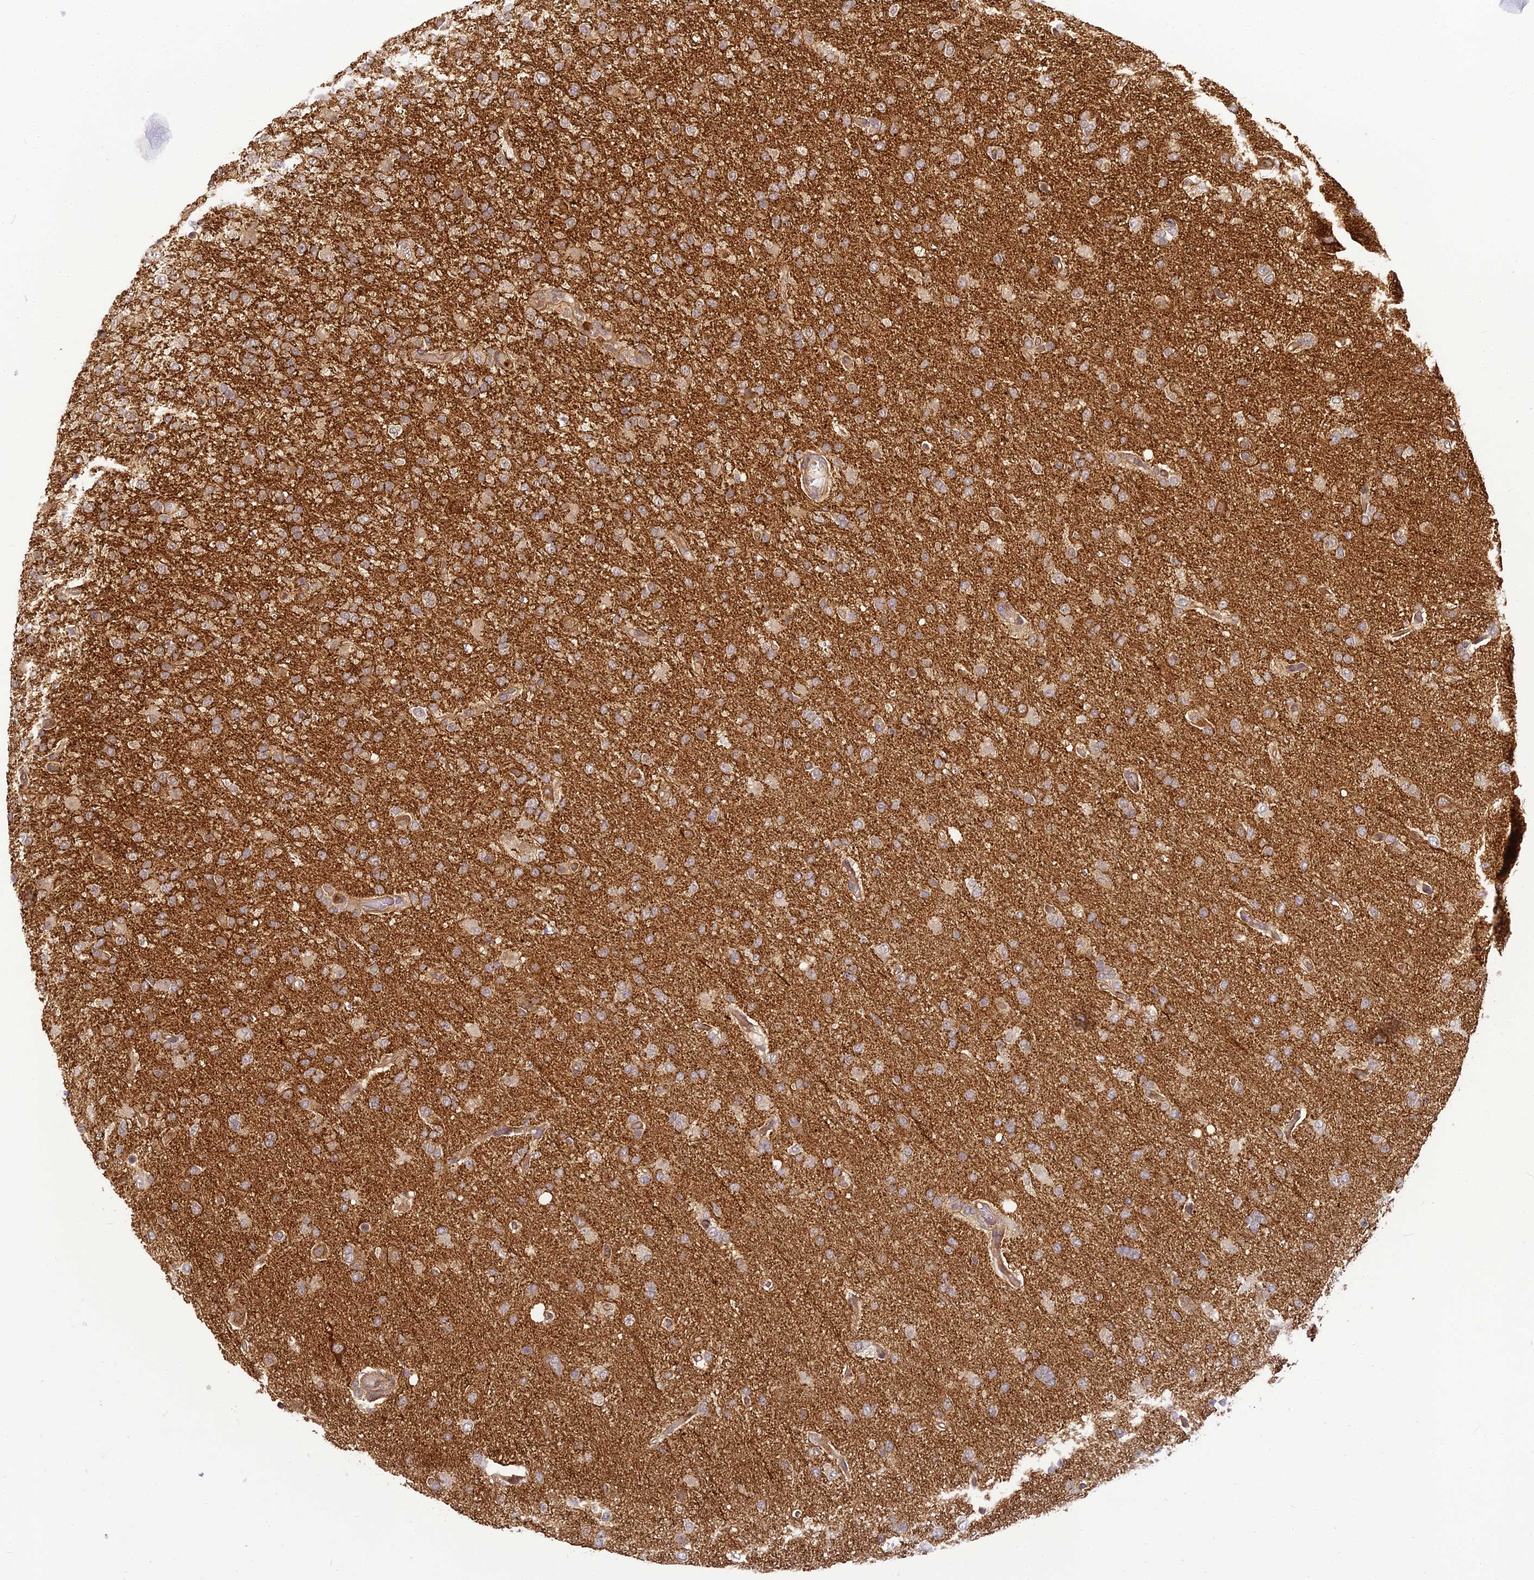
{"staining": {"intensity": "weak", "quantity": "25%-75%", "location": "cytoplasmic/membranous"}, "tissue": "glioma", "cell_type": "Tumor cells", "image_type": "cancer", "snomed": [{"axis": "morphology", "description": "Glioma, malignant, High grade"}, {"axis": "topography", "description": "Brain"}], "caption": "Weak cytoplasmic/membranous expression is seen in about 25%-75% of tumor cells in glioma.", "gene": "BCDIN3D", "patient": {"sex": "female", "age": 74}}